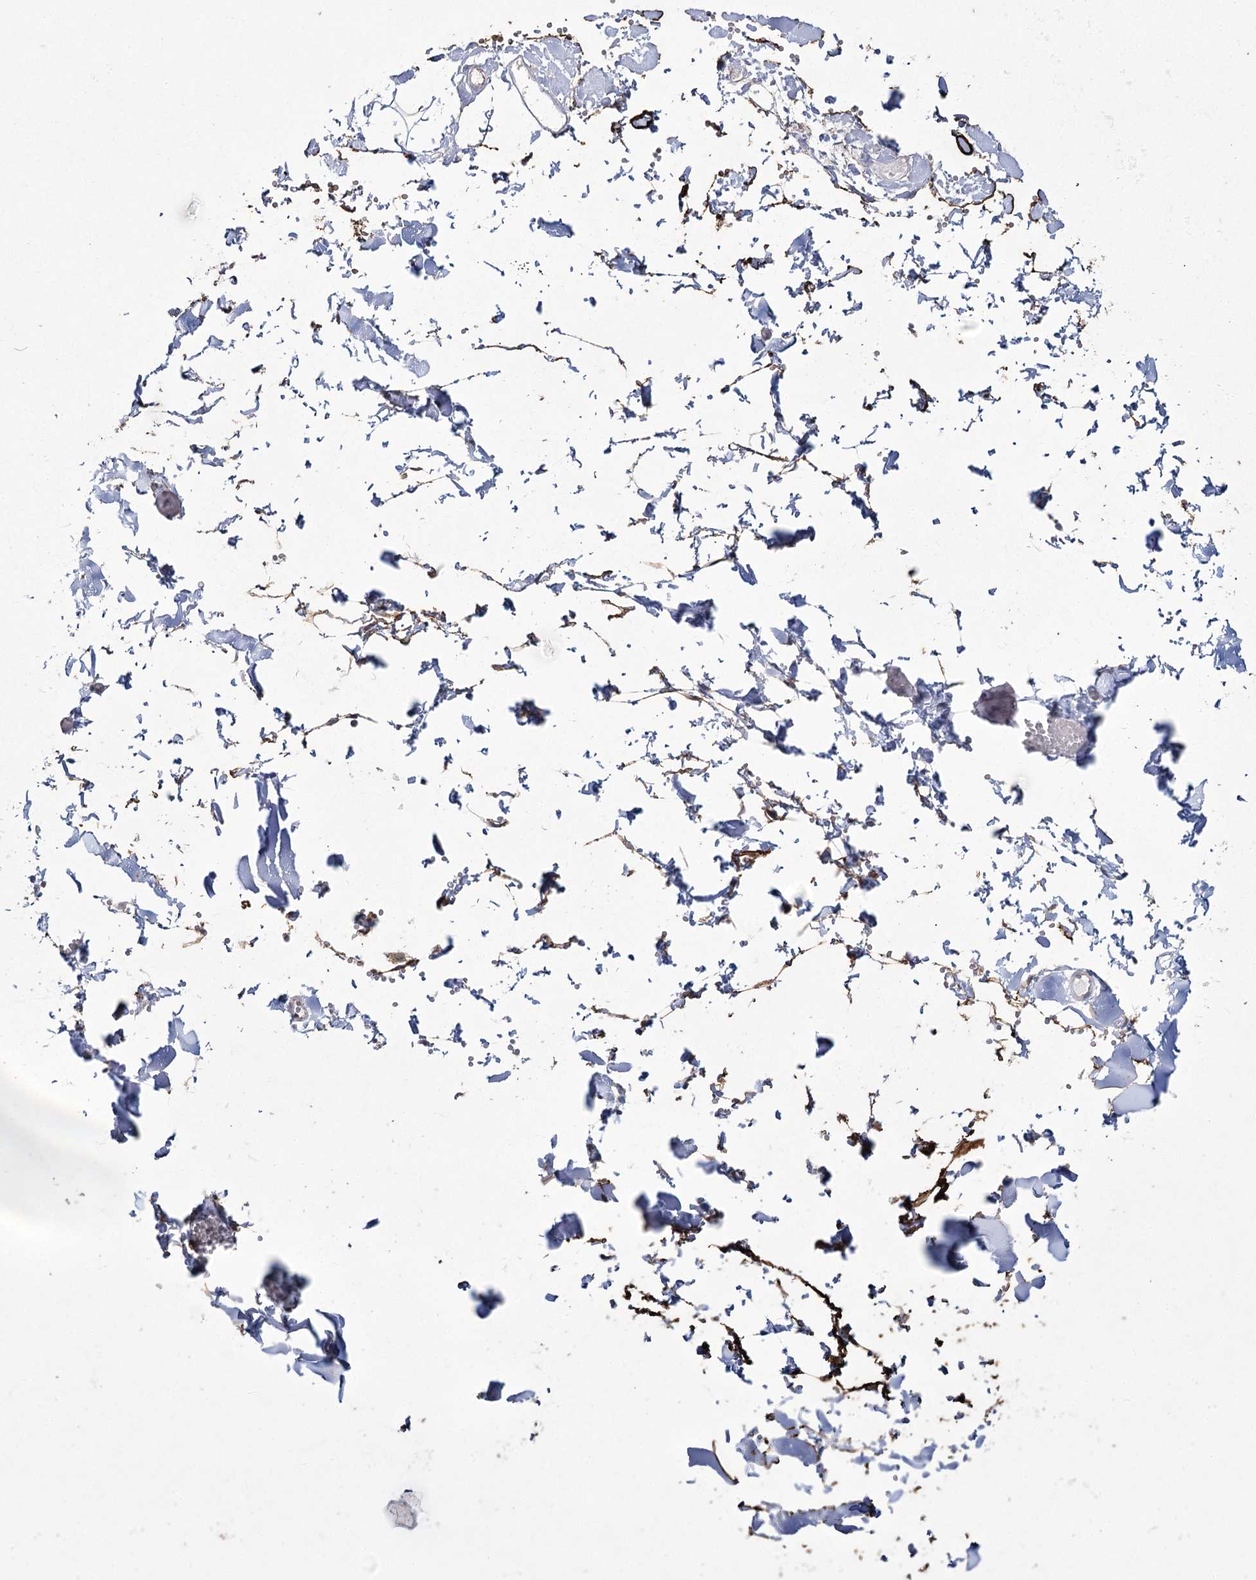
{"staining": {"intensity": "moderate", "quantity": "<25%", "location": "nuclear"}, "tissue": "adipose tissue", "cell_type": "Adipocytes", "image_type": "normal", "snomed": [{"axis": "morphology", "description": "Normal tissue, NOS"}, {"axis": "topography", "description": "Gallbladder"}, {"axis": "topography", "description": "Peripheral nerve tissue"}], "caption": "Adipose tissue stained with a brown dye displays moderate nuclear positive expression in approximately <25% of adipocytes.", "gene": "YBX3", "patient": {"sex": "male", "age": 38}}